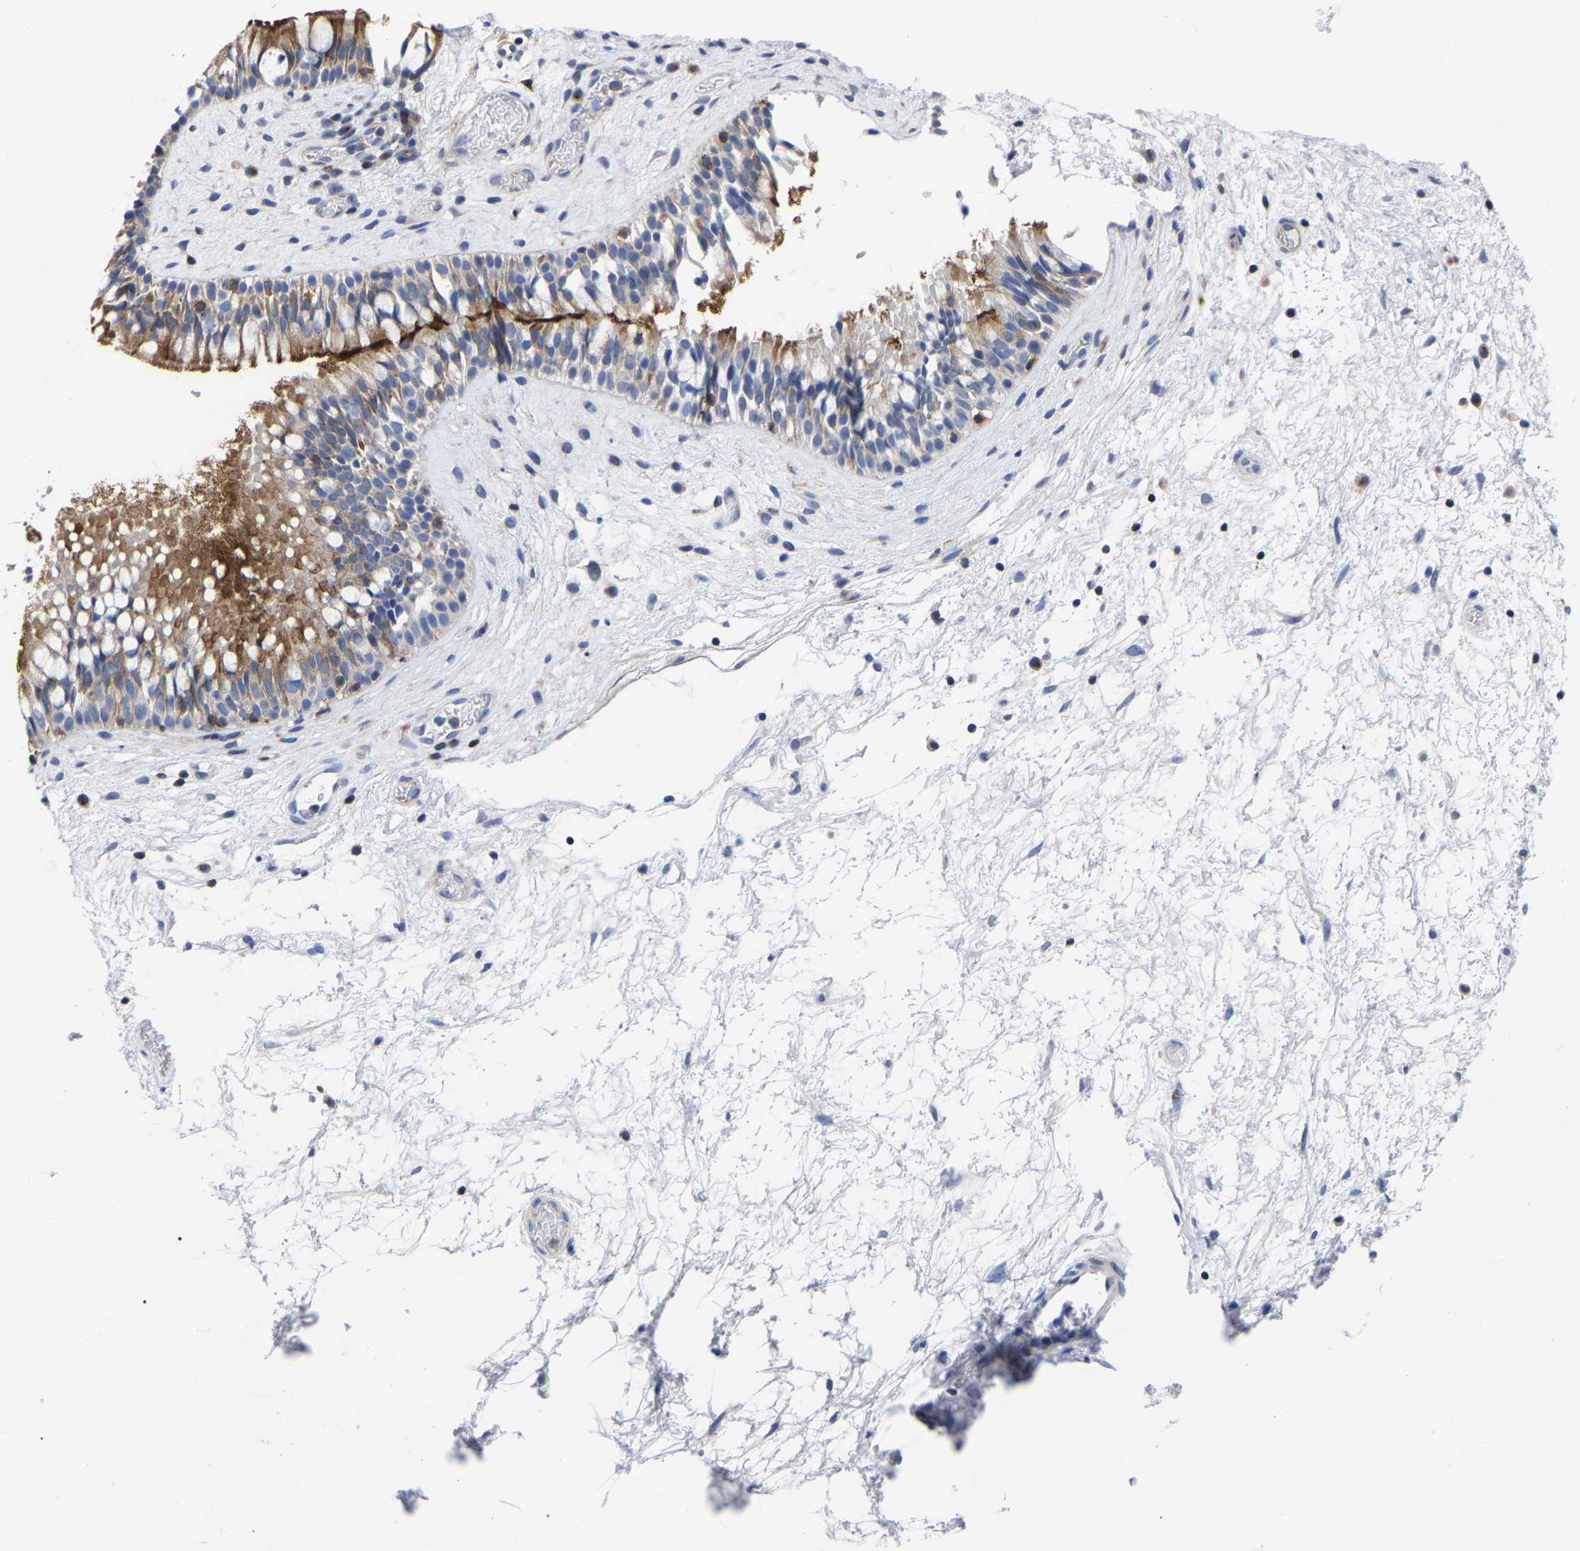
{"staining": {"intensity": "strong", "quantity": "25%-75%", "location": "cytoplasmic/membranous"}, "tissue": "nasopharynx", "cell_type": "Respiratory epithelial cells", "image_type": "normal", "snomed": [{"axis": "morphology", "description": "Normal tissue, NOS"}, {"axis": "morphology", "description": "Inflammation, NOS"}, {"axis": "topography", "description": "Nasopharynx"}], "caption": "Immunohistochemistry (IHC) (DAB) staining of unremarkable human nasopharynx exhibits strong cytoplasmic/membranous protein expression in about 25%-75% of respiratory epithelial cells.", "gene": "PTPN7", "patient": {"sex": "male", "age": 48}}